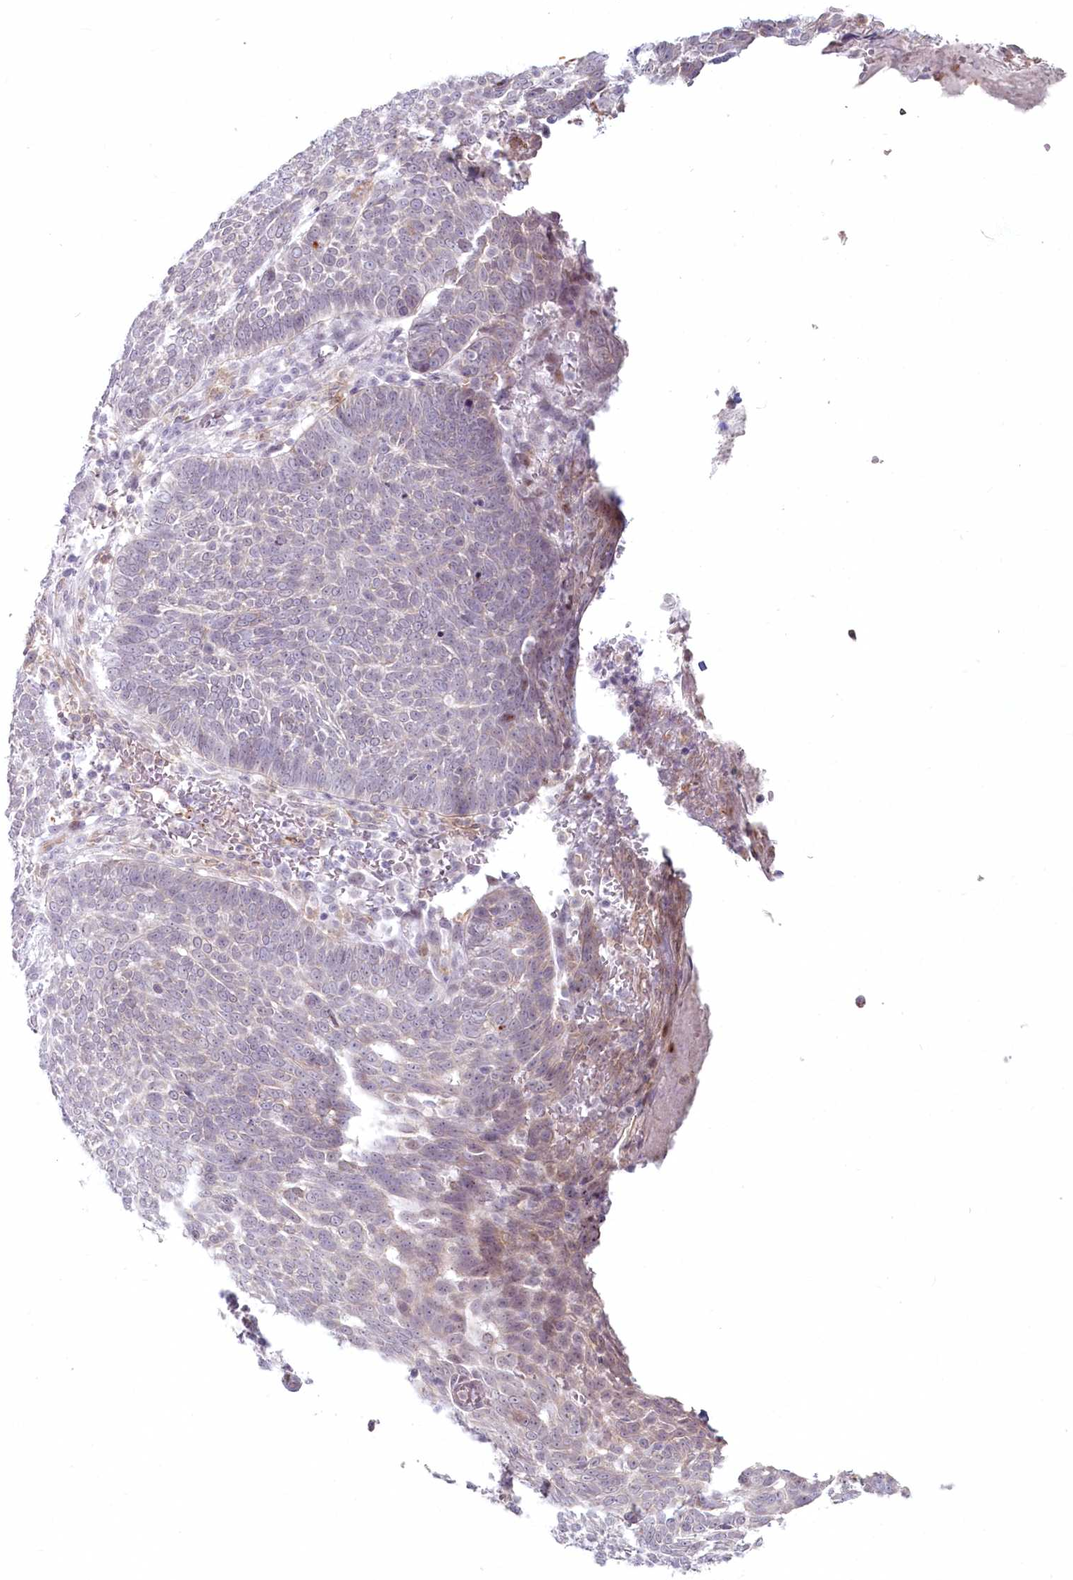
{"staining": {"intensity": "weak", "quantity": "<25%", "location": "cytoplasmic/membranous"}, "tissue": "skin cancer", "cell_type": "Tumor cells", "image_type": "cancer", "snomed": [{"axis": "morphology", "description": "Normal tissue, NOS"}, {"axis": "morphology", "description": "Basal cell carcinoma"}, {"axis": "topography", "description": "Skin"}], "caption": "Tumor cells show no significant protein expression in basal cell carcinoma (skin).", "gene": "ABHD8", "patient": {"sex": "male", "age": 64}}